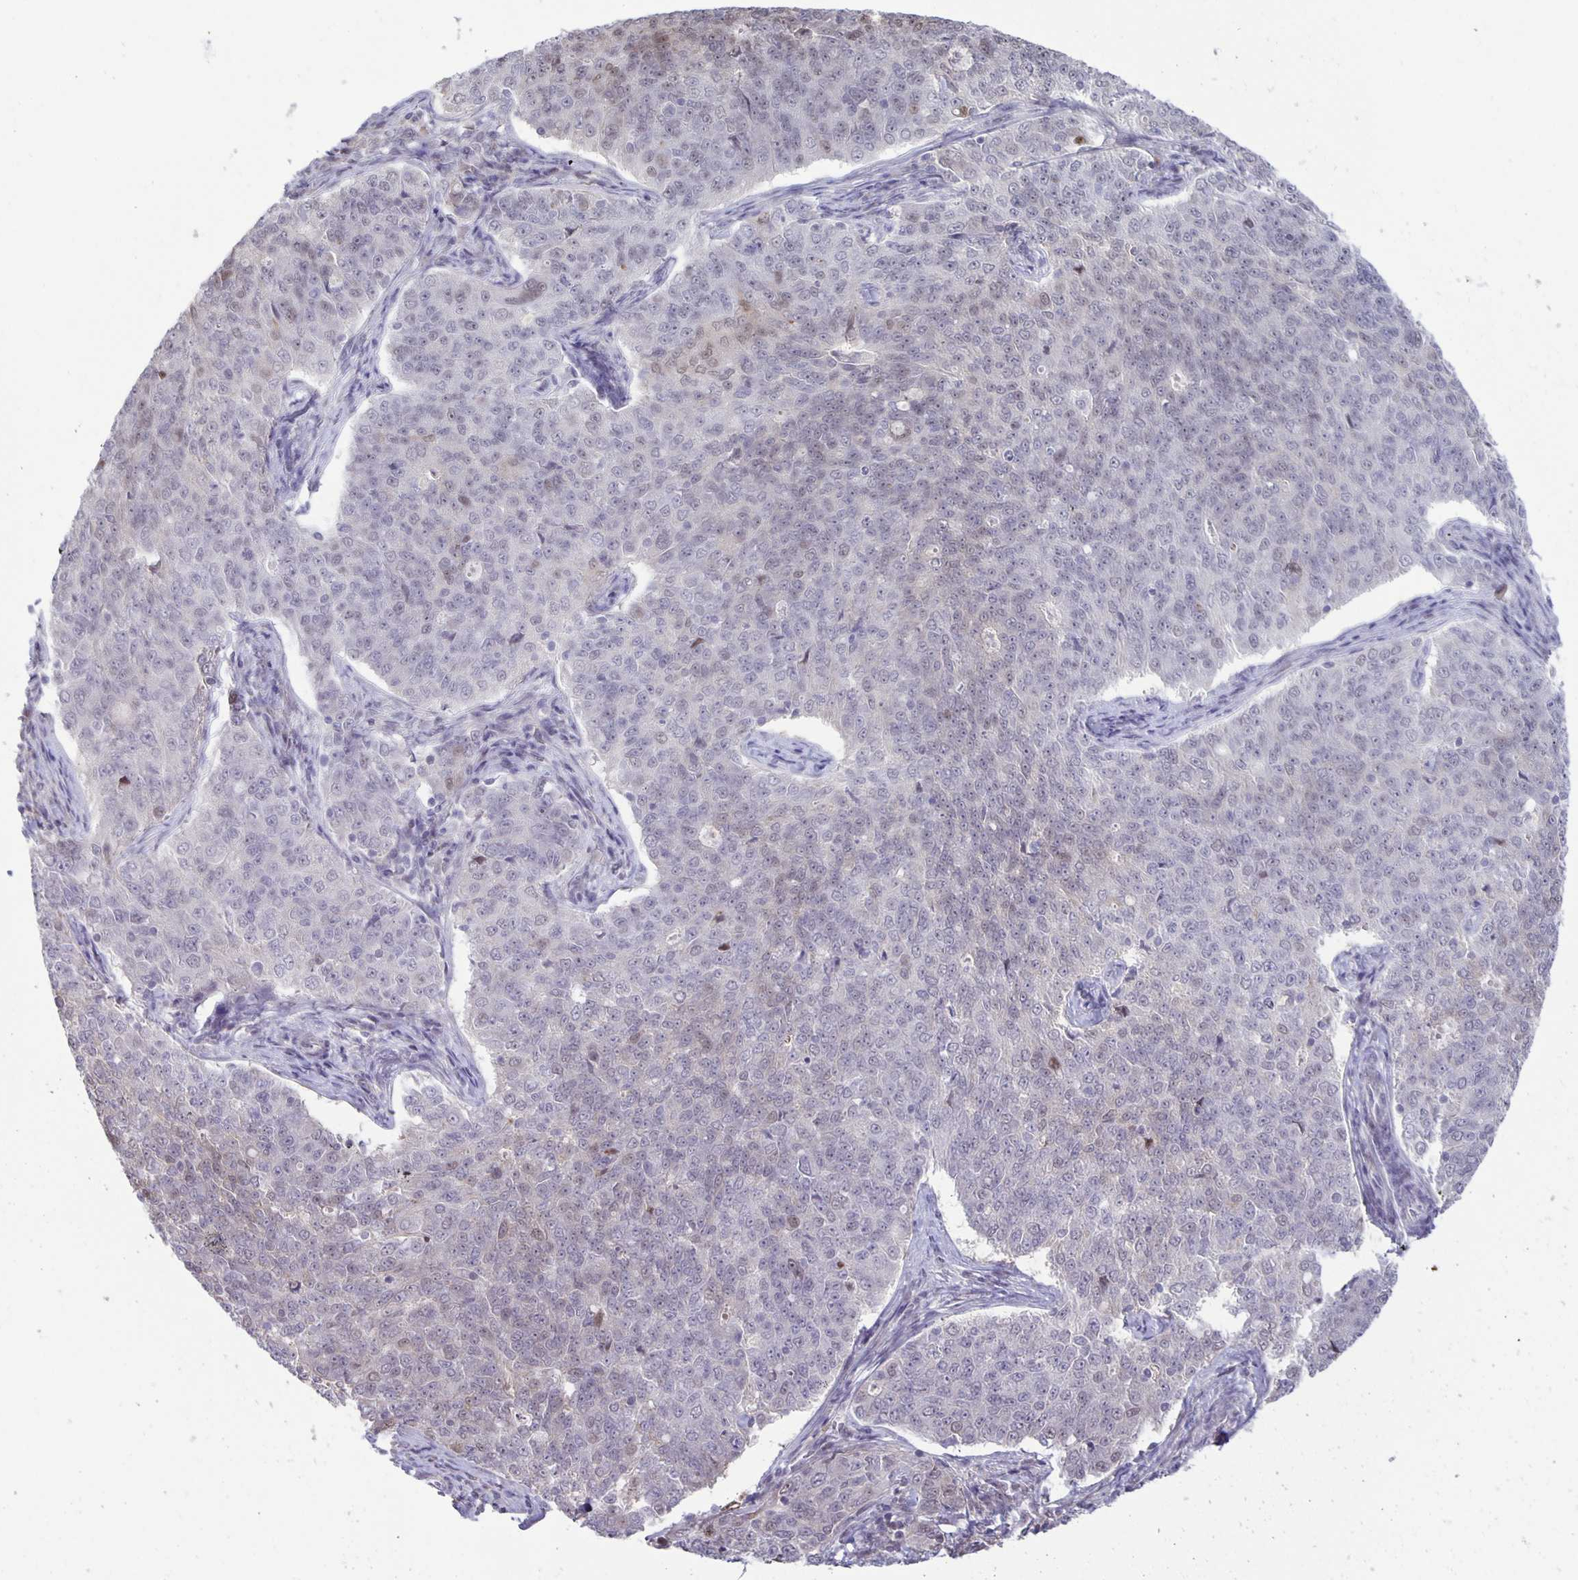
{"staining": {"intensity": "weak", "quantity": "<25%", "location": "nuclear"}, "tissue": "endometrial cancer", "cell_type": "Tumor cells", "image_type": "cancer", "snomed": [{"axis": "morphology", "description": "Adenocarcinoma, NOS"}, {"axis": "topography", "description": "Endometrium"}], "caption": "Immunohistochemical staining of human endometrial adenocarcinoma shows no significant expression in tumor cells.", "gene": "MAPK12", "patient": {"sex": "female", "age": 43}}